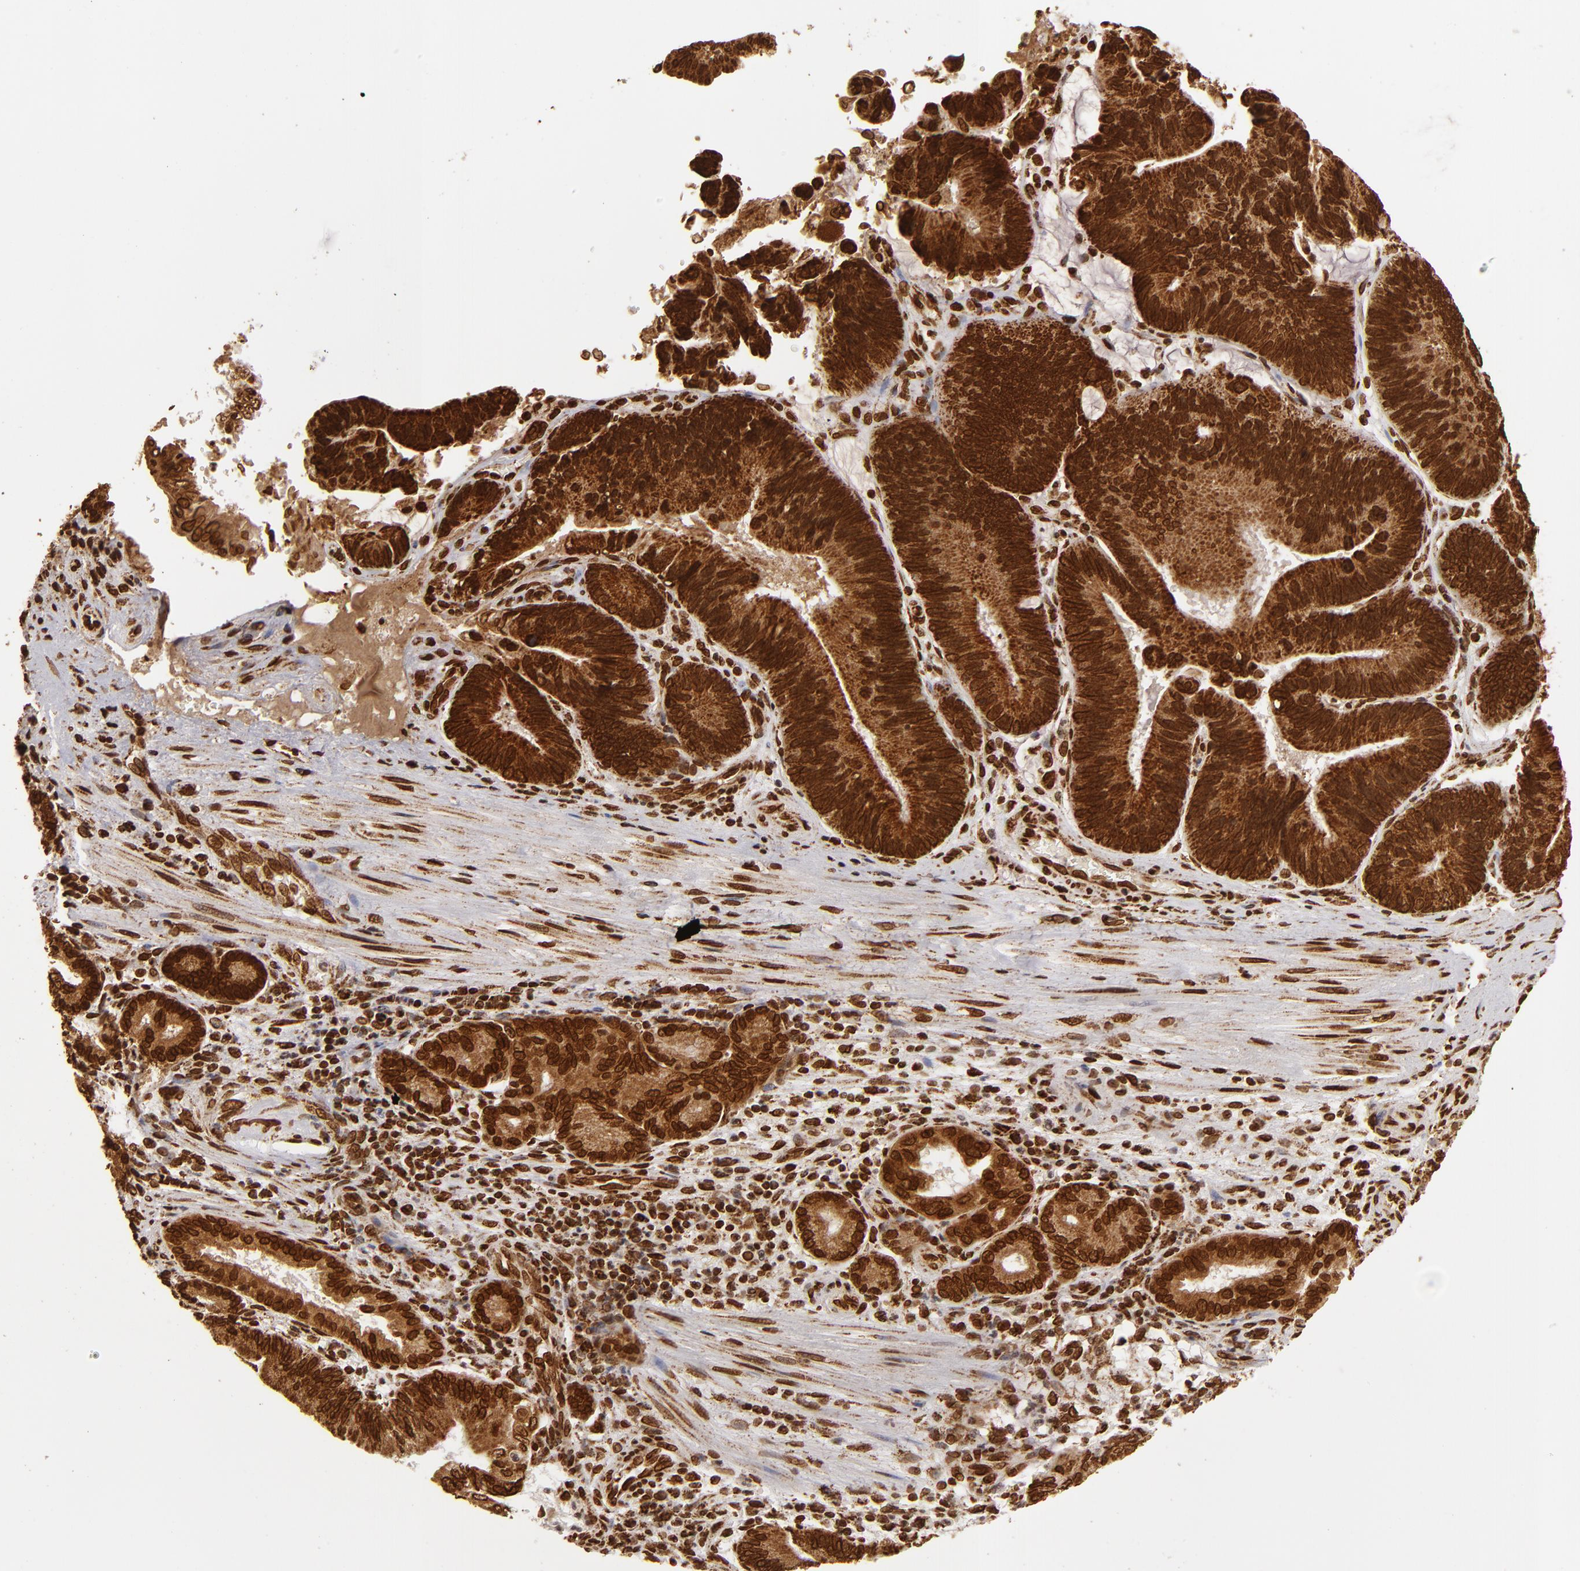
{"staining": {"intensity": "strong", "quantity": ">75%", "location": "cytoplasmic/membranous,nuclear"}, "tissue": "pancreatic cancer", "cell_type": "Tumor cells", "image_type": "cancer", "snomed": [{"axis": "morphology", "description": "Adenocarcinoma, NOS"}, {"axis": "topography", "description": "Pancreas"}], "caption": "Immunohistochemical staining of pancreatic adenocarcinoma displays high levels of strong cytoplasmic/membranous and nuclear protein staining in about >75% of tumor cells.", "gene": "CUL3", "patient": {"sex": "male", "age": 82}}